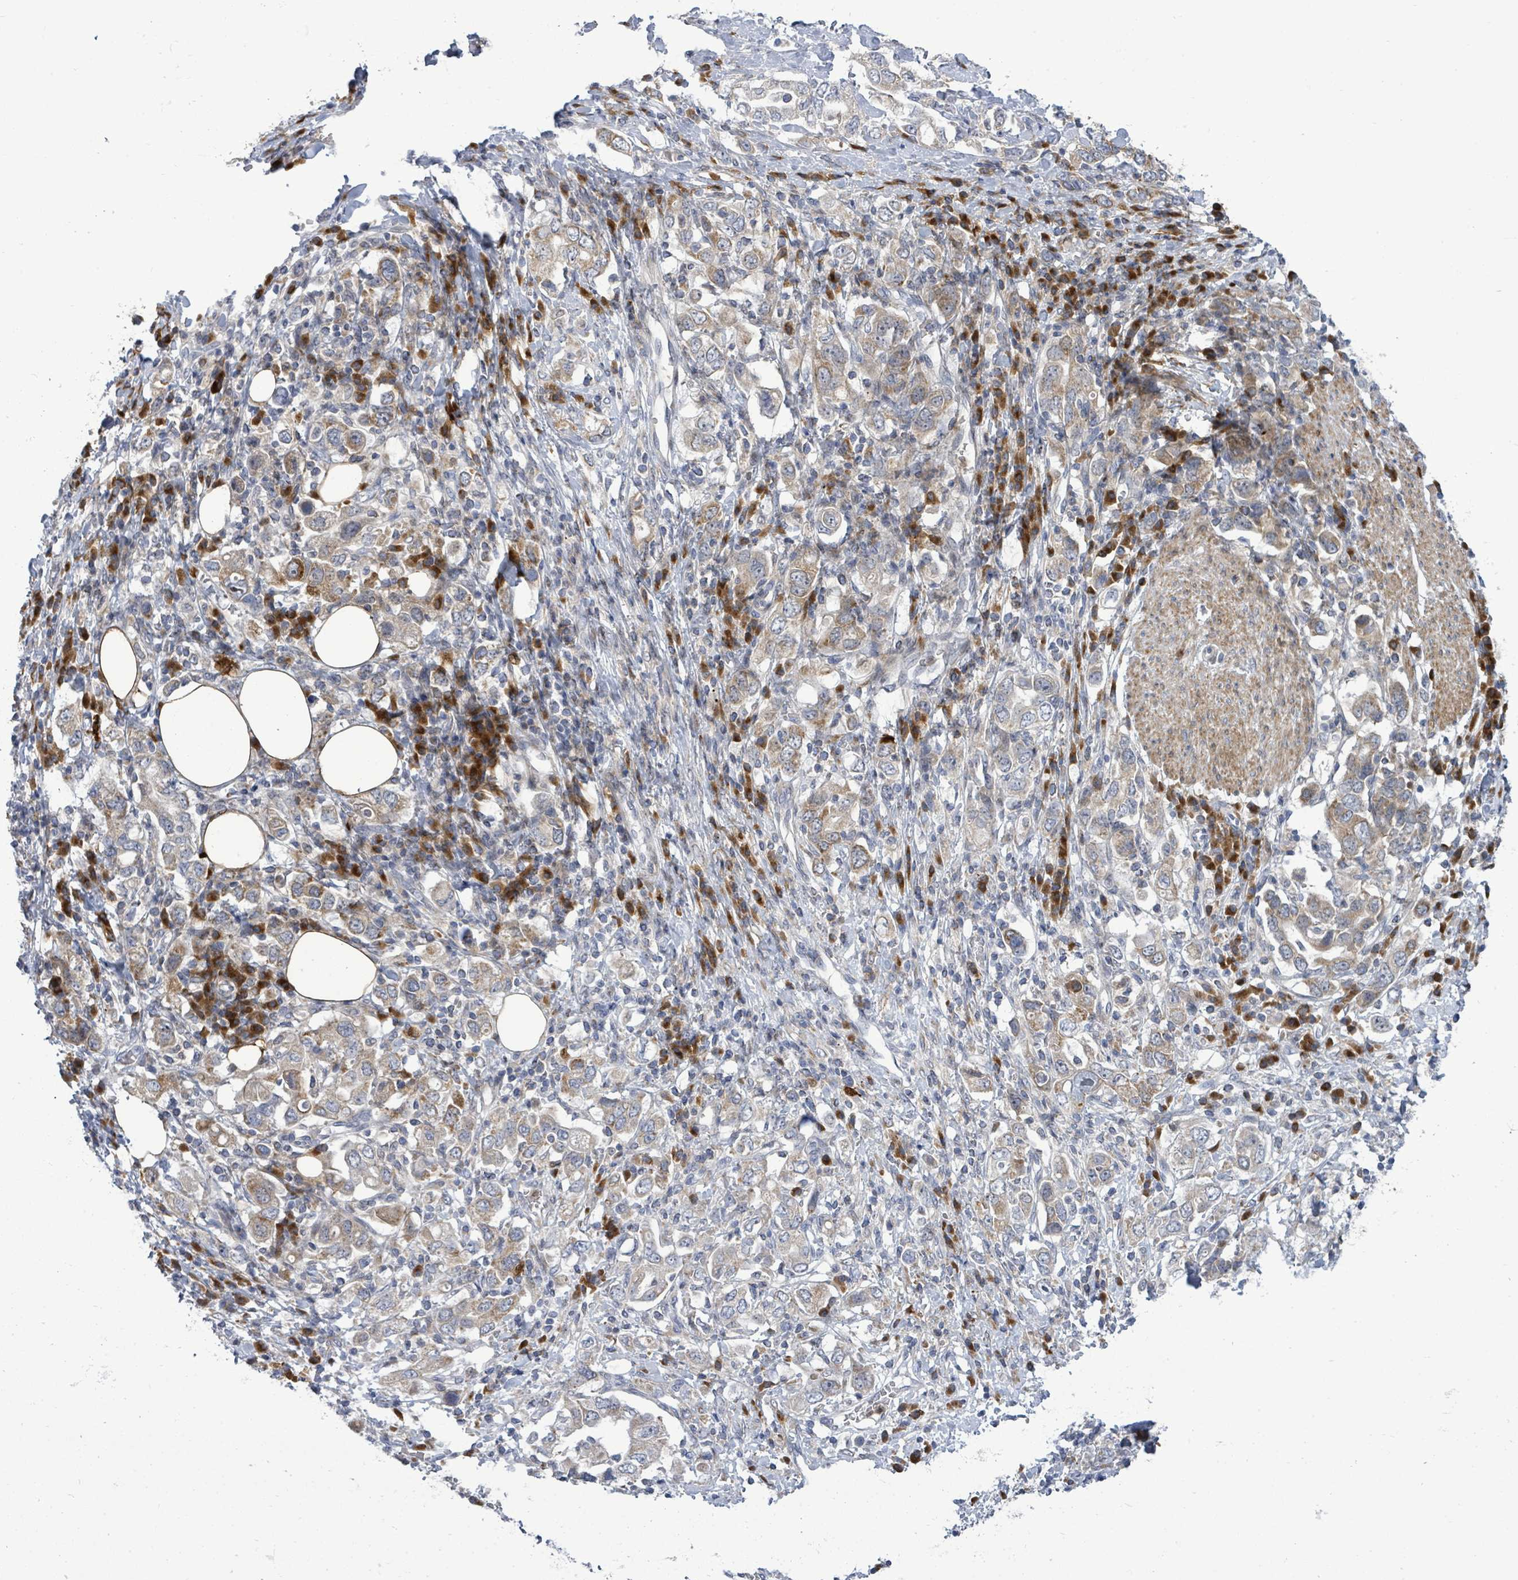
{"staining": {"intensity": "weak", "quantity": "25%-75%", "location": "cytoplasmic/membranous"}, "tissue": "stomach cancer", "cell_type": "Tumor cells", "image_type": "cancer", "snomed": [{"axis": "morphology", "description": "Adenocarcinoma, NOS"}, {"axis": "topography", "description": "Stomach, upper"}, {"axis": "topography", "description": "Stomach"}], "caption": "This micrograph exhibits immunohistochemistry (IHC) staining of human stomach adenocarcinoma, with low weak cytoplasmic/membranous expression in about 25%-75% of tumor cells.", "gene": "SAR1A", "patient": {"sex": "male", "age": 62}}